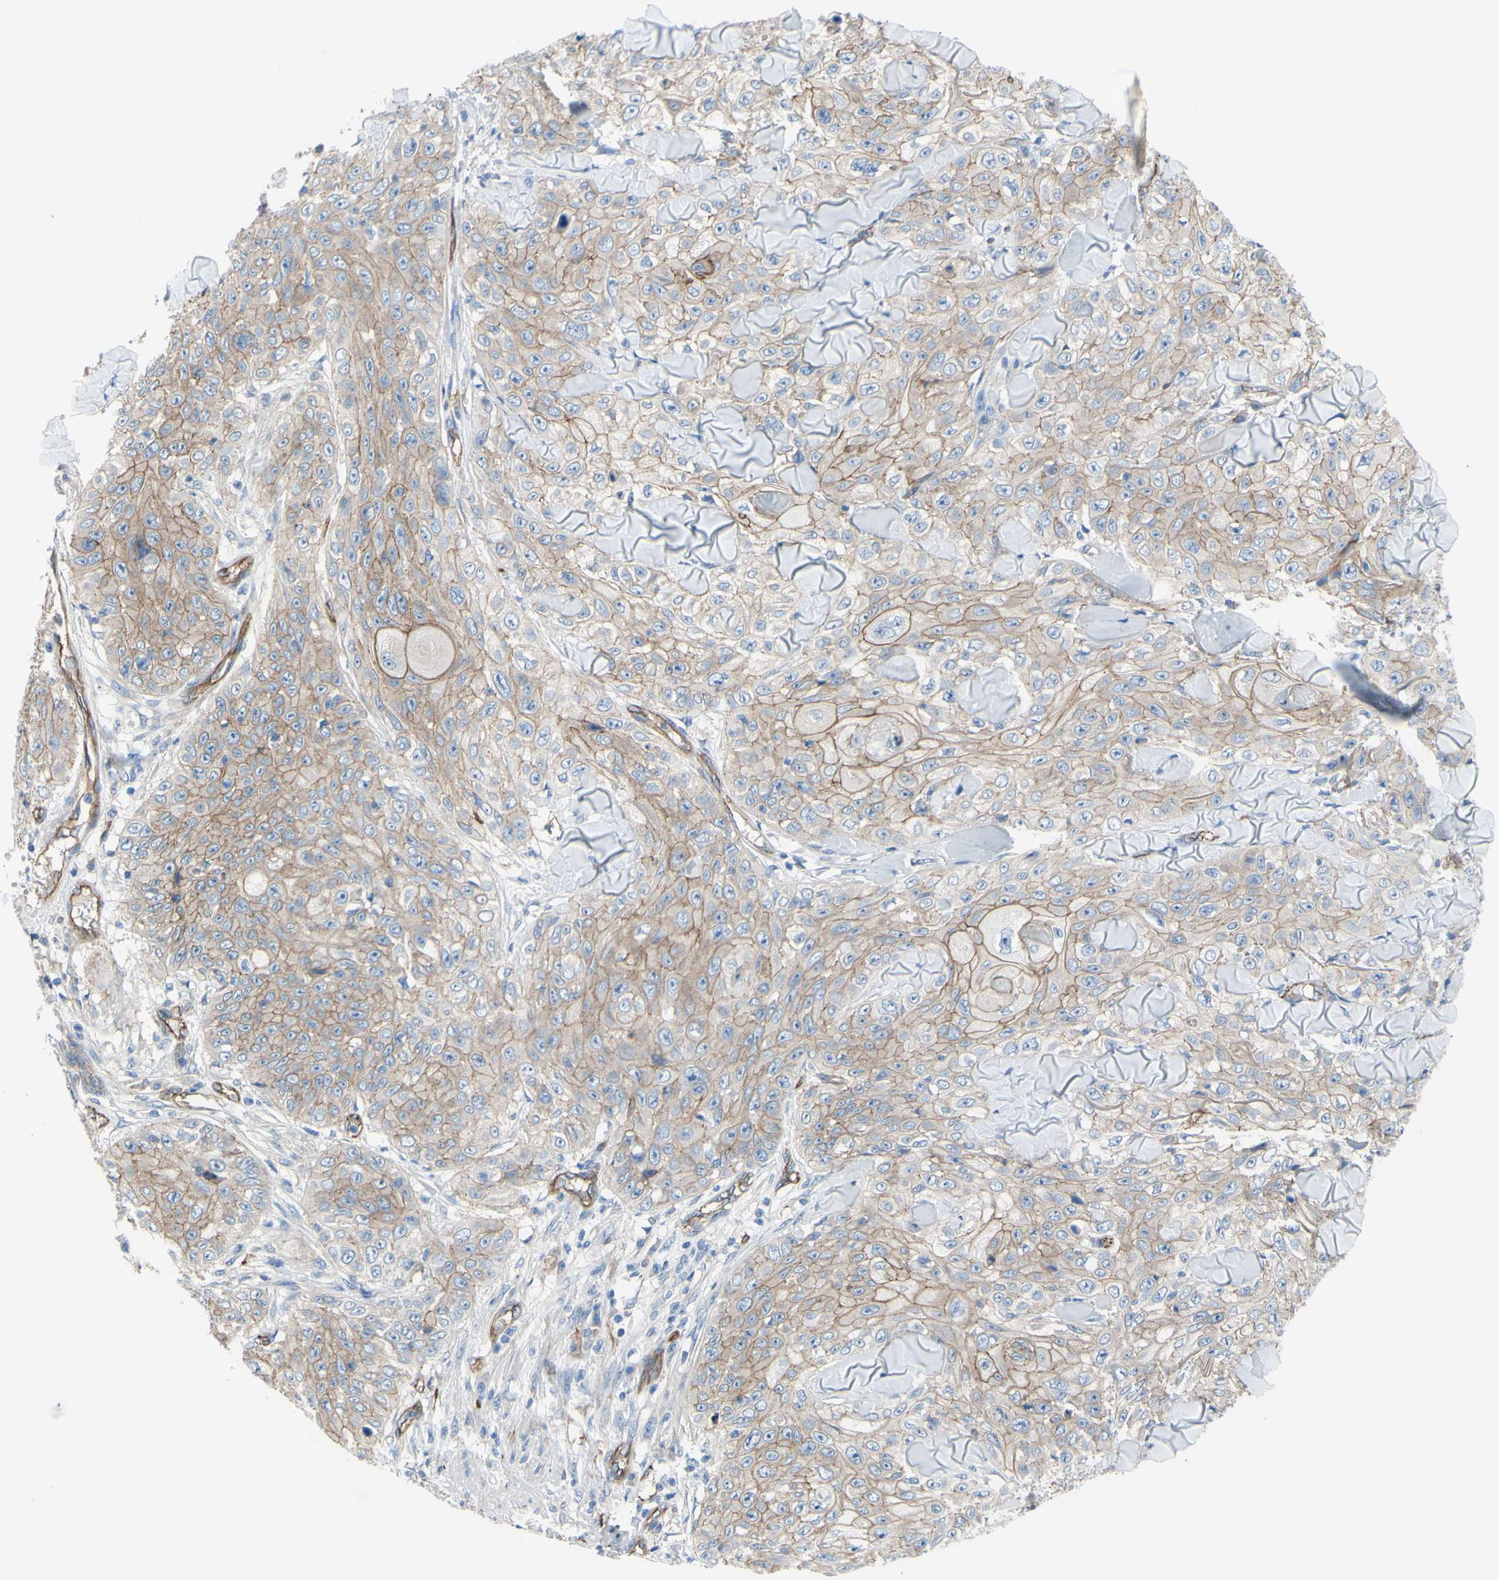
{"staining": {"intensity": "moderate", "quantity": ">75%", "location": "cytoplasmic/membranous"}, "tissue": "skin cancer", "cell_type": "Tumor cells", "image_type": "cancer", "snomed": [{"axis": "morphology", "description": "Squamous cell carcinoma, NOS"}, {"axis": "topography", "description": "Skin"}], "caption": "An immunohistochemistry (IHC) histopathology image of tumor tissue is shown. Protein staining in brown shows moderate cytoplasmic/membranous positivity in skin cancer (squamous cell carcinoma) within tumor cells. (Stains: DAB in brown, nuclei in blue, Microscopy: brightfield microscopy at high magnification).", "gene": "TPBG", "patient": {"sex": "male", "age": 86}}